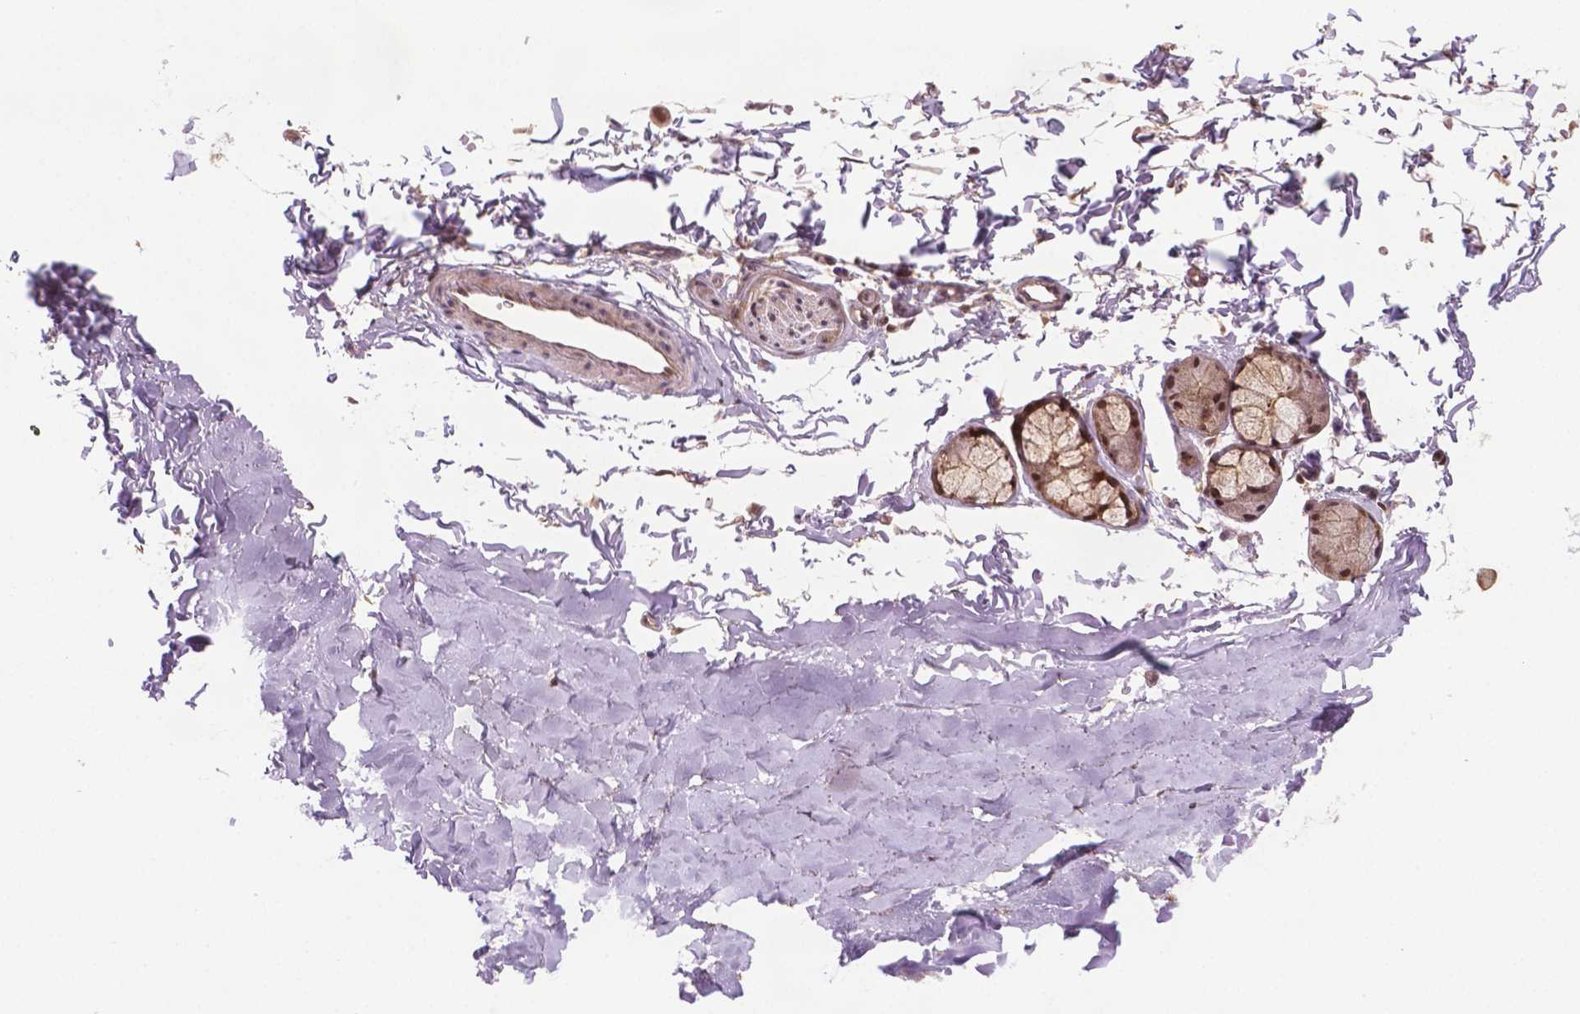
{"staining": {"intensity": "moderate", "quantity": ">75%", "location": "cytoplasmic/membranous"}, "tissue": "soft tissue", "cell_type": "Chondrocytes", "image_type": "normal", "snomed": [{"axis": "morphology", "description": "Normal tissue, NOS"}, {"axis": "topography", "description": "Cartilage tissue"}, {"axis": "topography", "description": "Bronchus"}], "caption": "Immunohistochemical staining of unremarkable soft tissue shows moderate cytoplasmic/membranous protein staining in about >75% of chondrocytes. (Brightfield microscopy of DAB IHC at high magnification).", "gene": "PLIN3", "patient": {"sex": "female", "age": 79}}